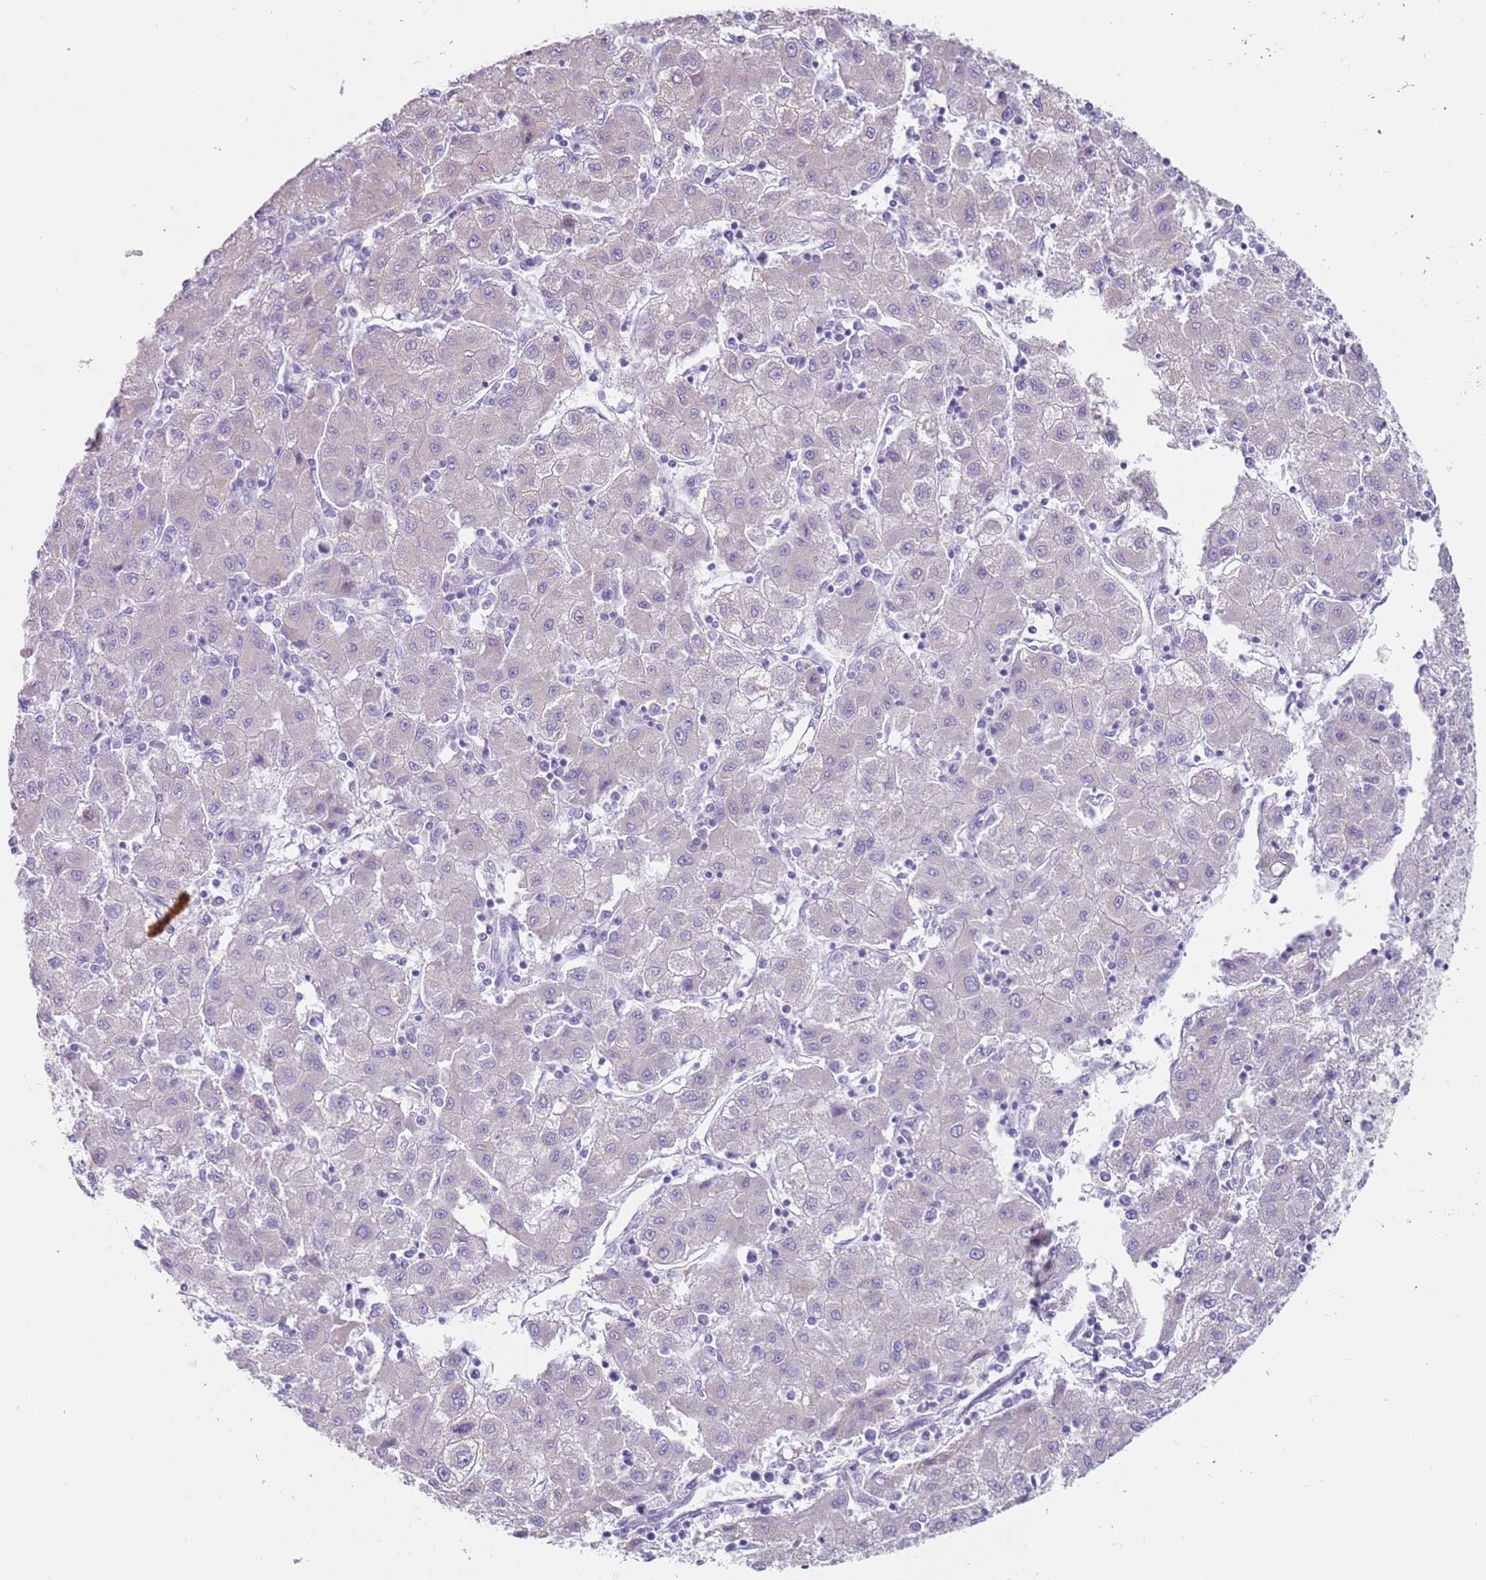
{"staining": {"intensity": "negative", "quantity": "none", "location": "none"}, "tissue": "liver cancer", "cell_type": "Tumor cells", "image_type": "cancer", "snomed": [{"axis": "morphology", "description": "Carcinoma, Hepatocellular, NOS"}, {"axis": "topography", "description": "Liver"}], "caption": "Immunohistochemical staining of human liver cancer (hepatocellular carcinoma) reveals no significant staining in tumor cells. (Immunohistochemistry (ihc), brightfield microscopy, high magnification).", "gene": "ALS2", "patient": {"sex": "male", "age": 72}}